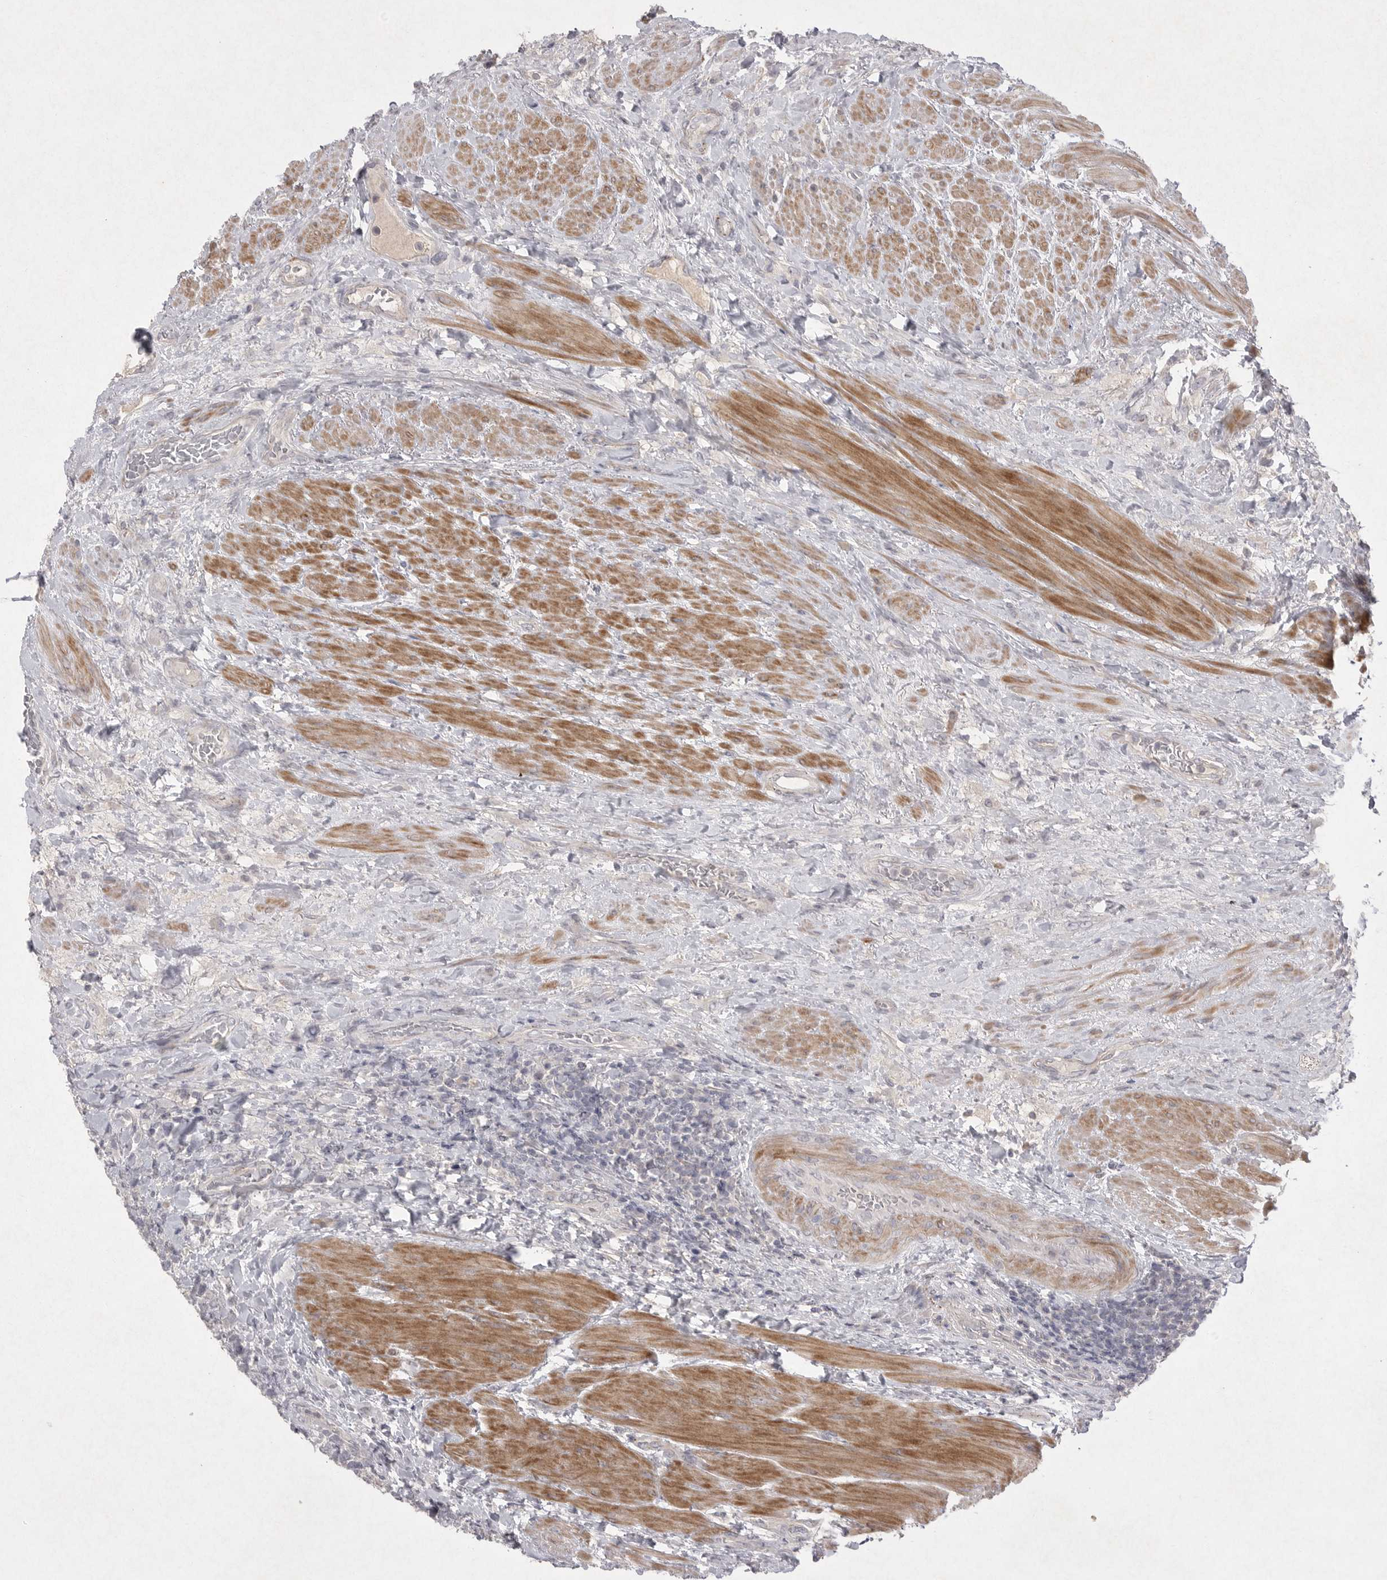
{"staining": {"intensity": "negative", "quantity": "none", "location": "none"}, "tissue": "urothelial cancer", "cell_type": "Tumor cells", "image_type": "cancer", "snomed": [{"axis": "morphology", "description": "Urothelial carcinoma, High grade"}, {"axis": "topography", "description": "Urinary bladder"}], "caption": "DAB immunohistochemical staining of human high-grade urothelial carcinoma reveals no significant positivity in tumor cells.", "gene": "VANGL2", "patient": {"sex": "female", "age": 82}}